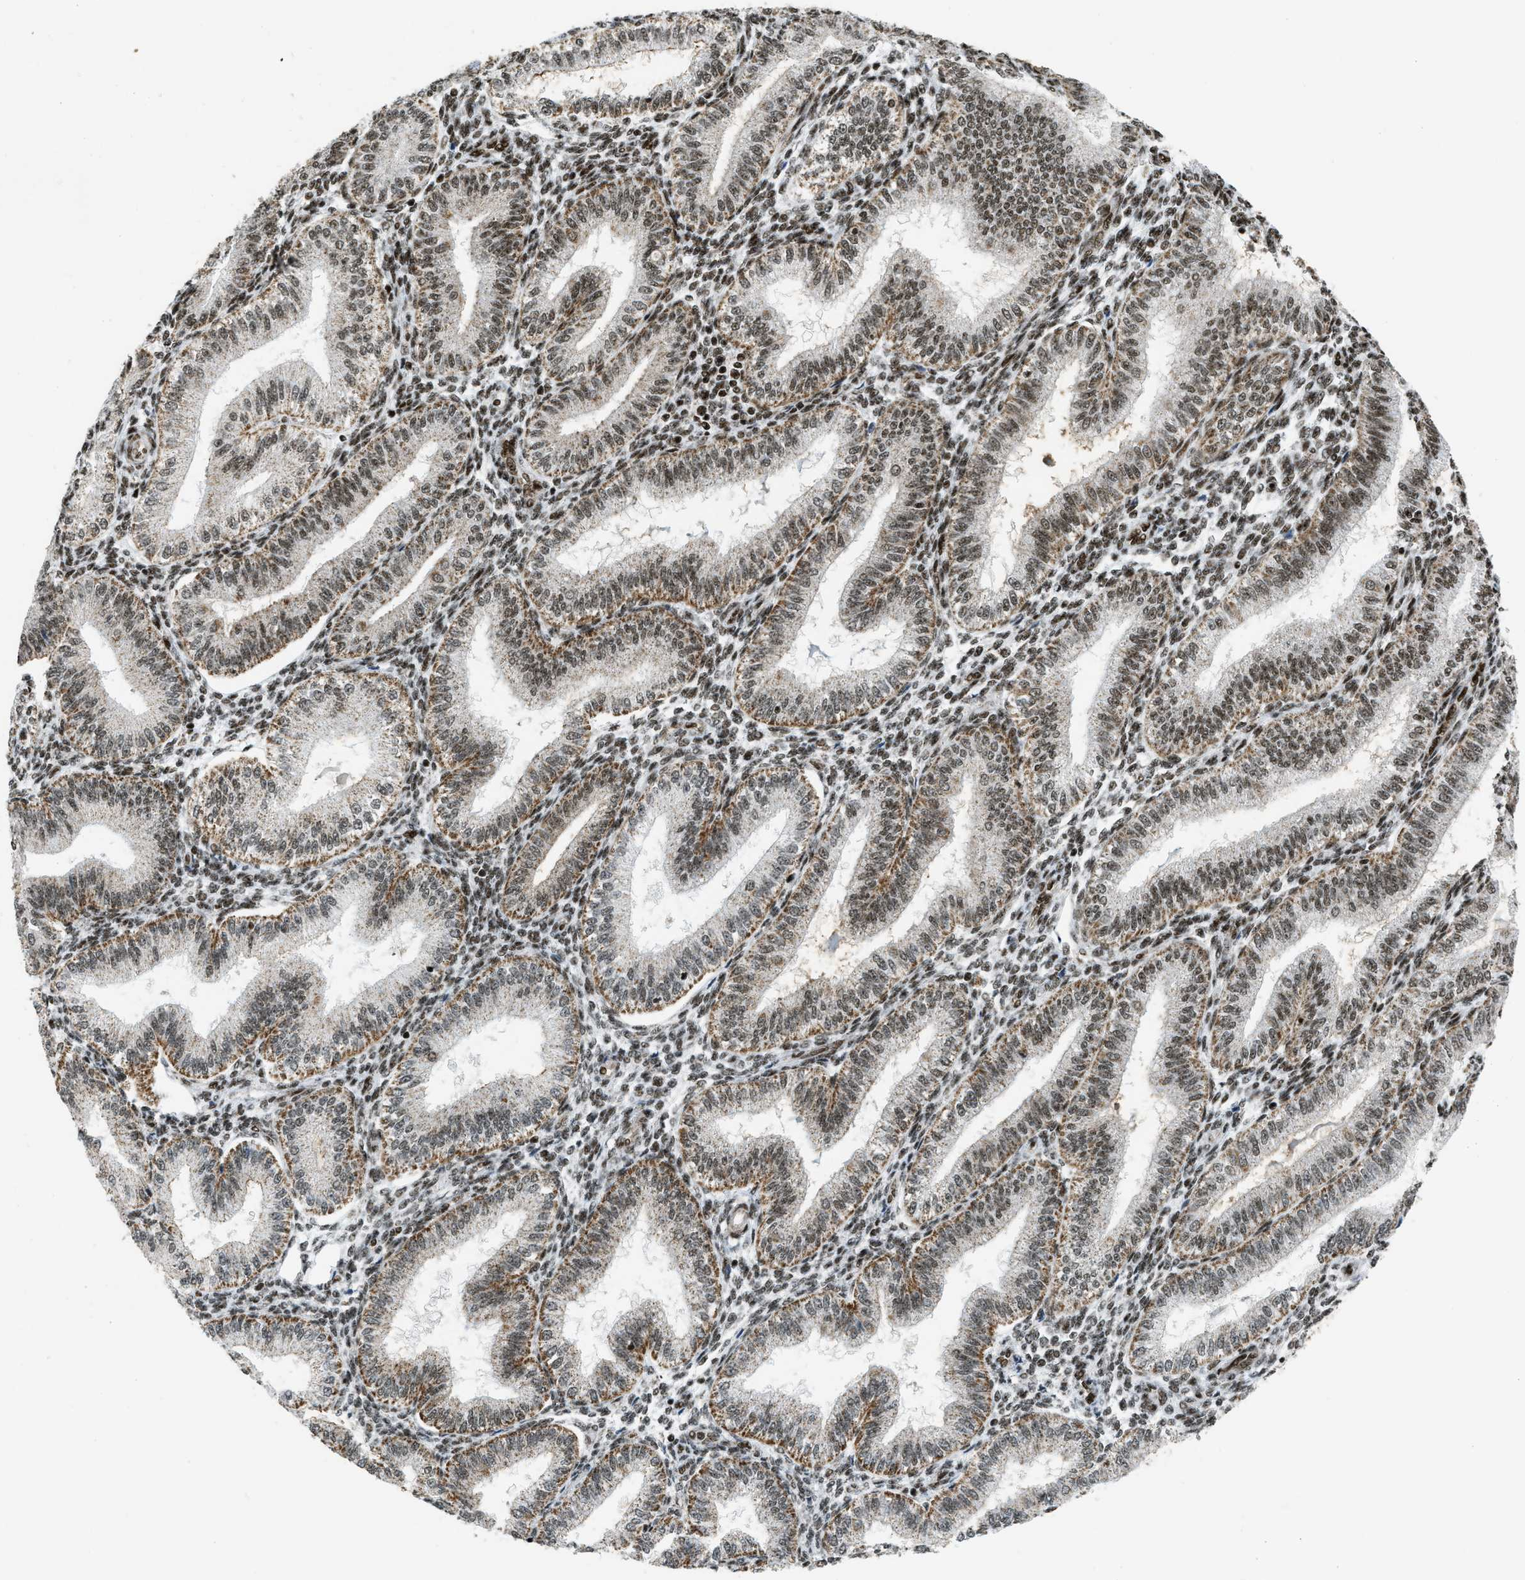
{"staining": {"intensity": "moderate", "quantity": "25%-75%", "location": "nuclear"}, "tissue": "endometrium", "cell_type": "Cells in endometrial stroma", "image_type": "normal", "snomed": [{"axis": "morphology", "description": "Normal tissue, NOS"}, {"axis": "topography", "description": "Endometrium"}], "caption": "The image demonstrates immunohistochemical staining of unremarkable endometrium. There is moderate nuclear expression is appreciated in approximately 25%-75% of cells in endometrial stroma.", "gene": "GABPB1", "patient": {"sex": "female", "age": 39}}